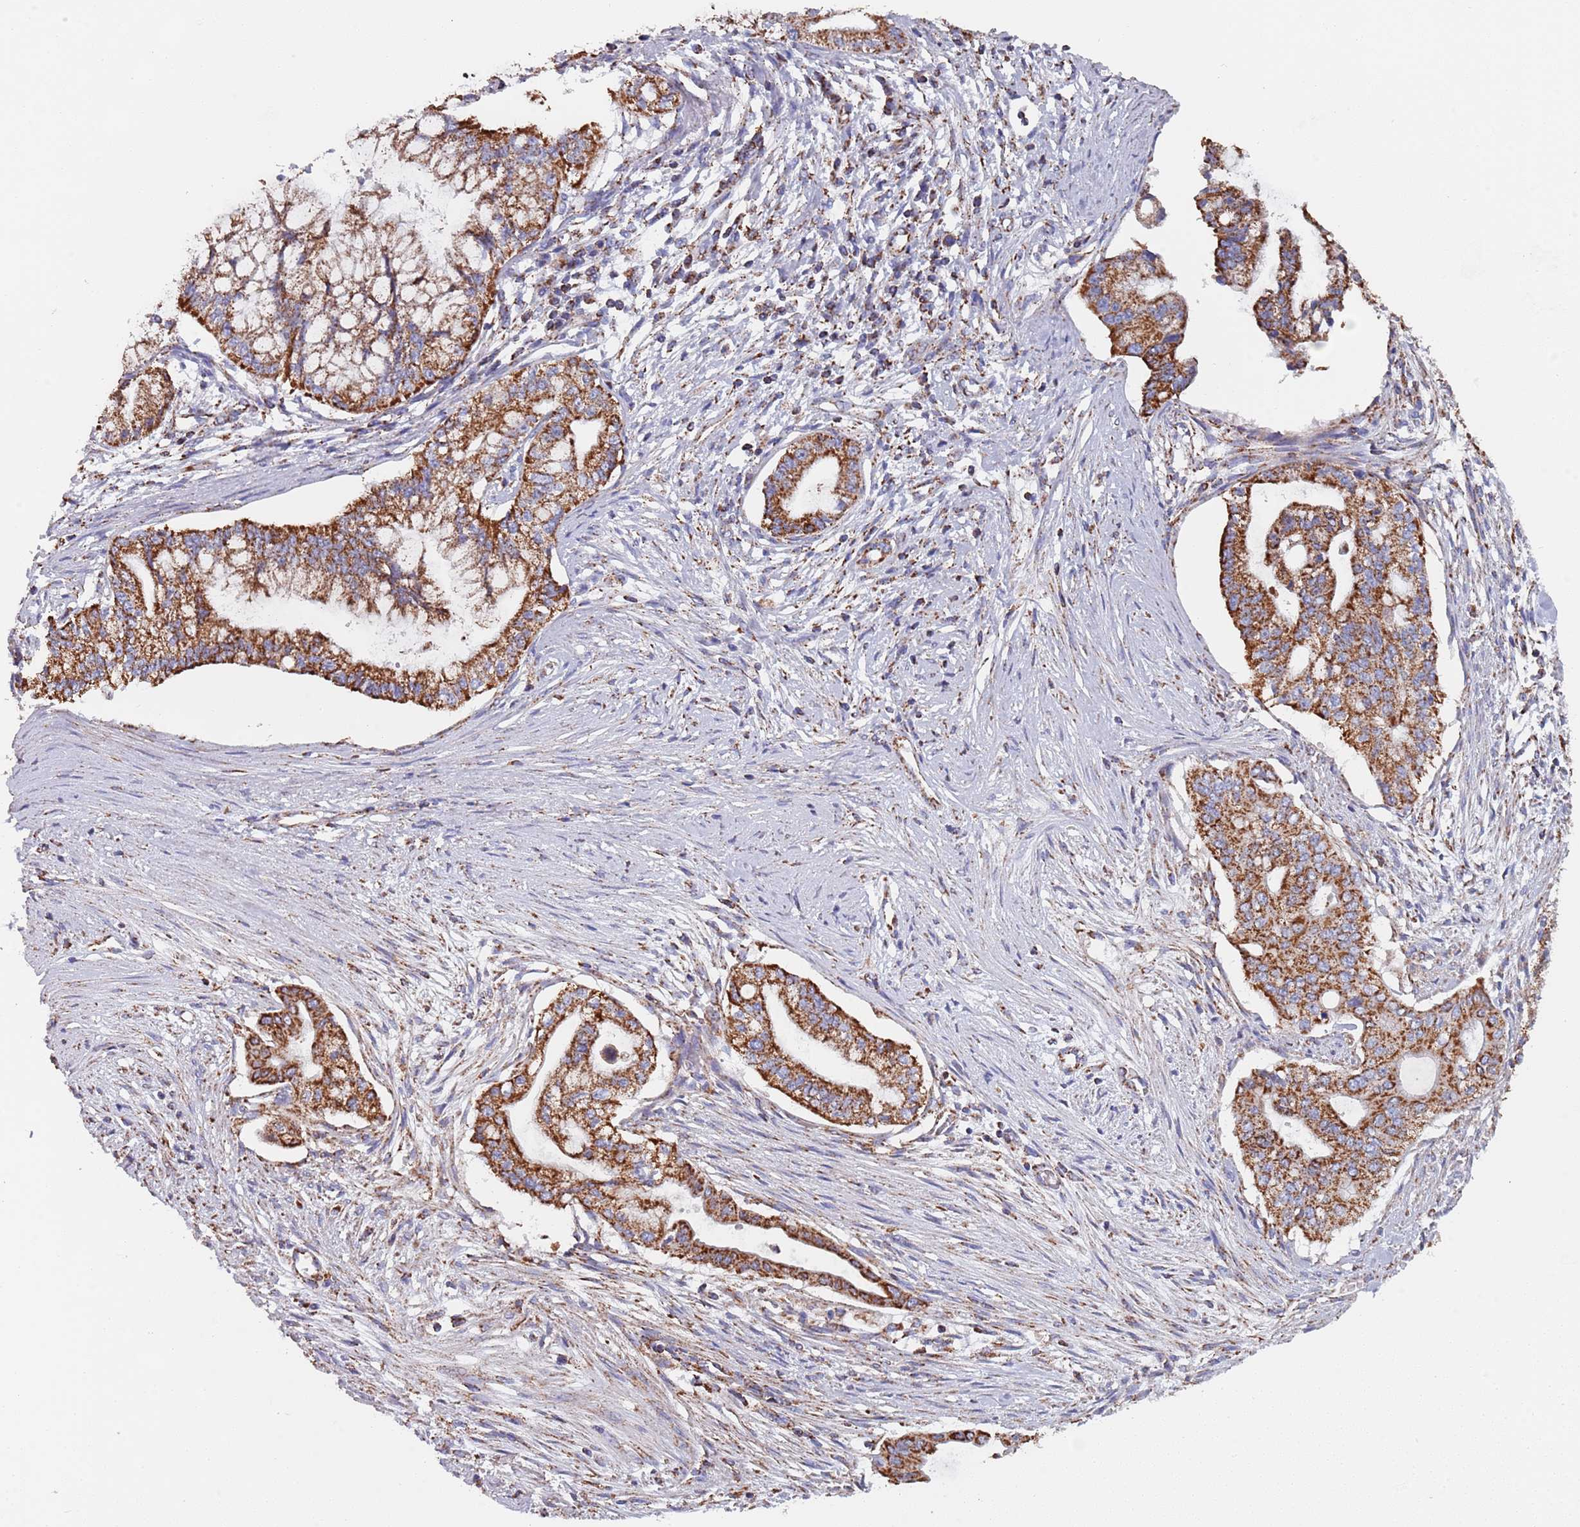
{"staining": {"intensity": "strong", "quantity": ">75%", "location": "cytoplasmic/membranous"}, "tissue": "pancreatic cancer", "cell_type": "Tumor cells", "image_type": "cancer", "snomed": [{"axis": "morphology", "description": "Adenocarcinoma, NOS"}, {"axis": "topography", "description": "Pancreas"}], "caption": "Protein staining exhibits strong cytoplasmic/membranous staining in about >75% of tumor cells in pancreatic adenocarcinoma. (DAB (3,3'-diaminobenzidine) IHC with brightfield microscopy, high magnification).", "gene": "PGP", "patient": {"sex": "male", "age": 46}}